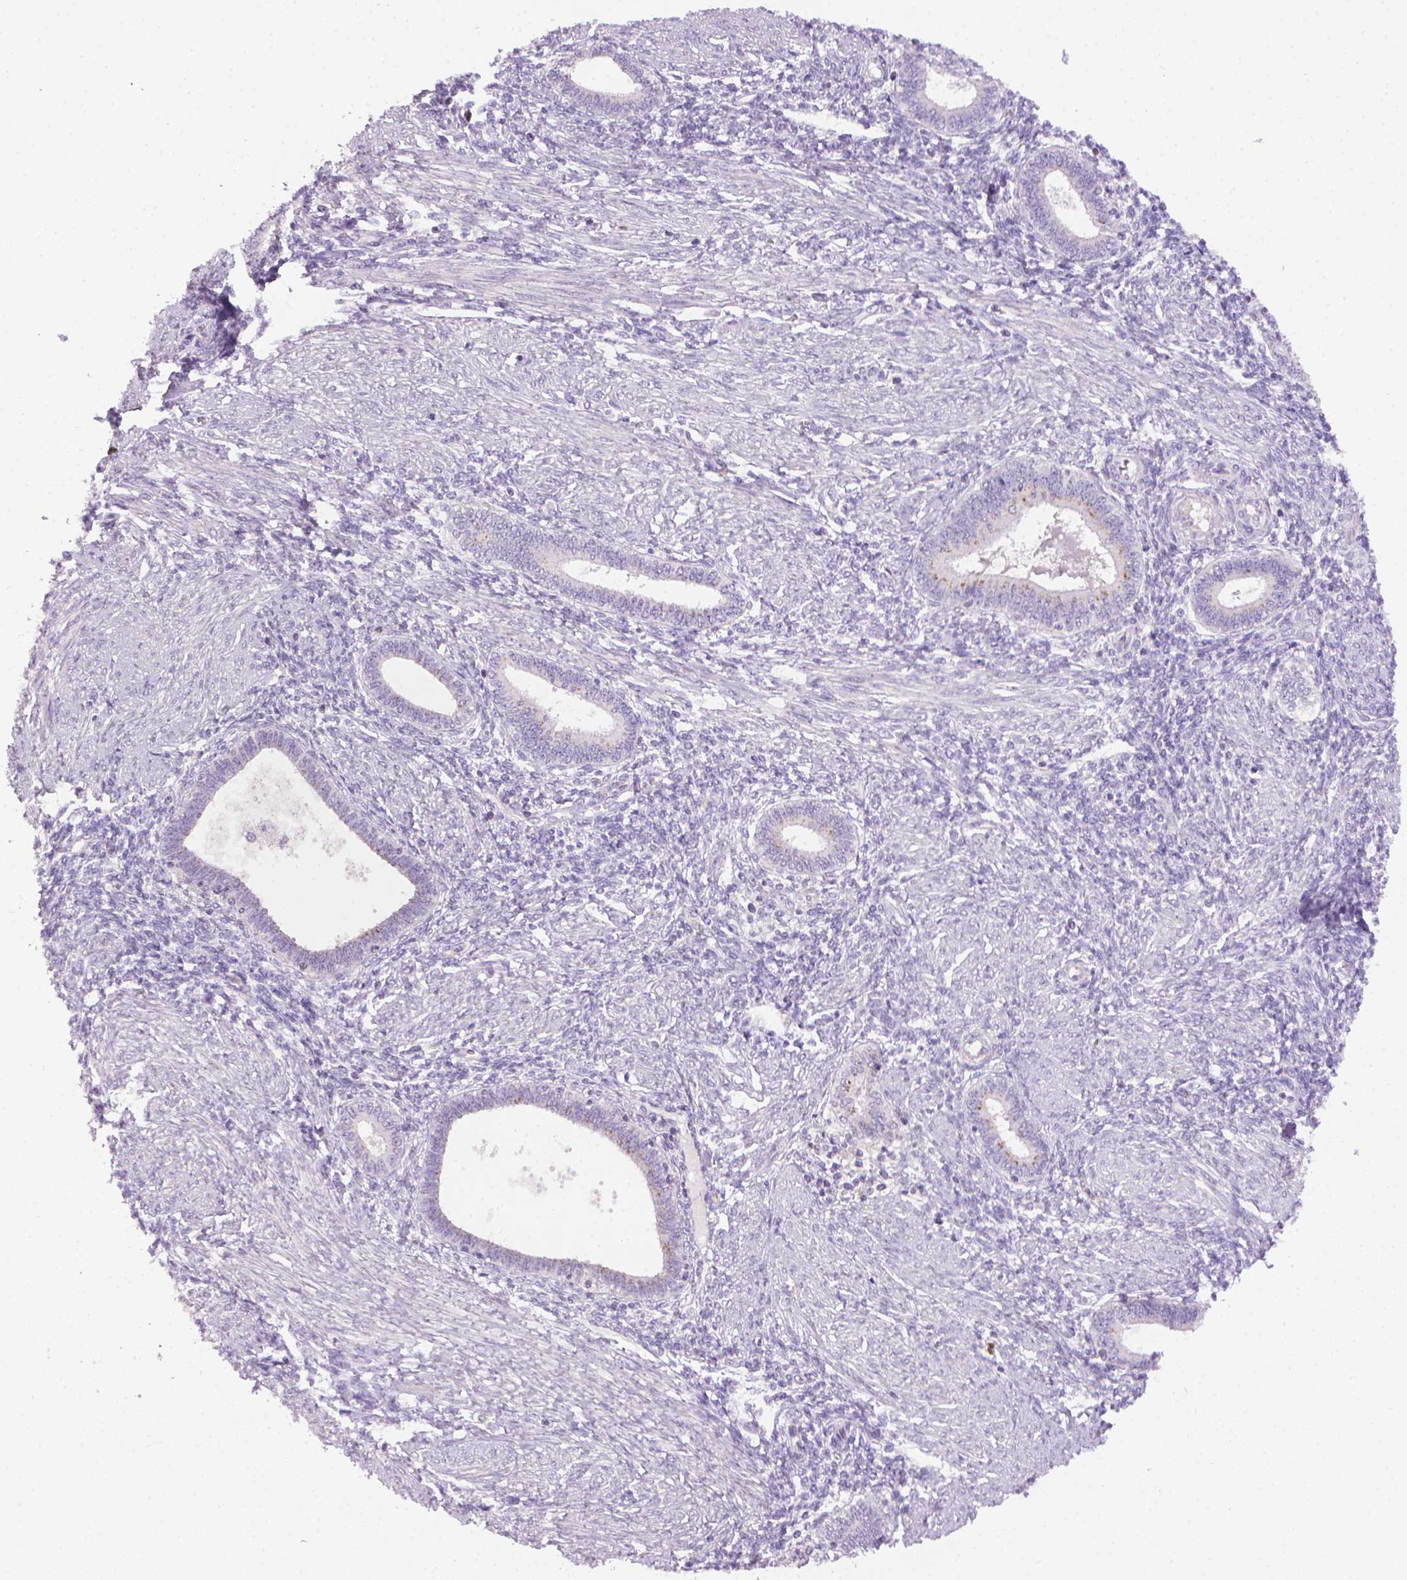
{"staining": {"intensity": "negative", "quantity": "none", "location": "none"}, "tissue": "endometrium", "cell_type": "Cells in endometrial stroma", "image_type": "normal", "snomed": [{"axis": "morphology", "description": "Normal tissue, NOS"}, {"axis": "topography", "description": "Endometrium"}], "caption": "IHC micrograph of unremarkable endometrium: human endometrium stained with DAB (3,3'-diaminobenzidine) demonstrates no significant protein expression in cells in endometrial stroma. (IHC, brightfield microscopy, high magnification).", "gene": "CDKN2D", "patient": {"sex": "female", "age": 42}}